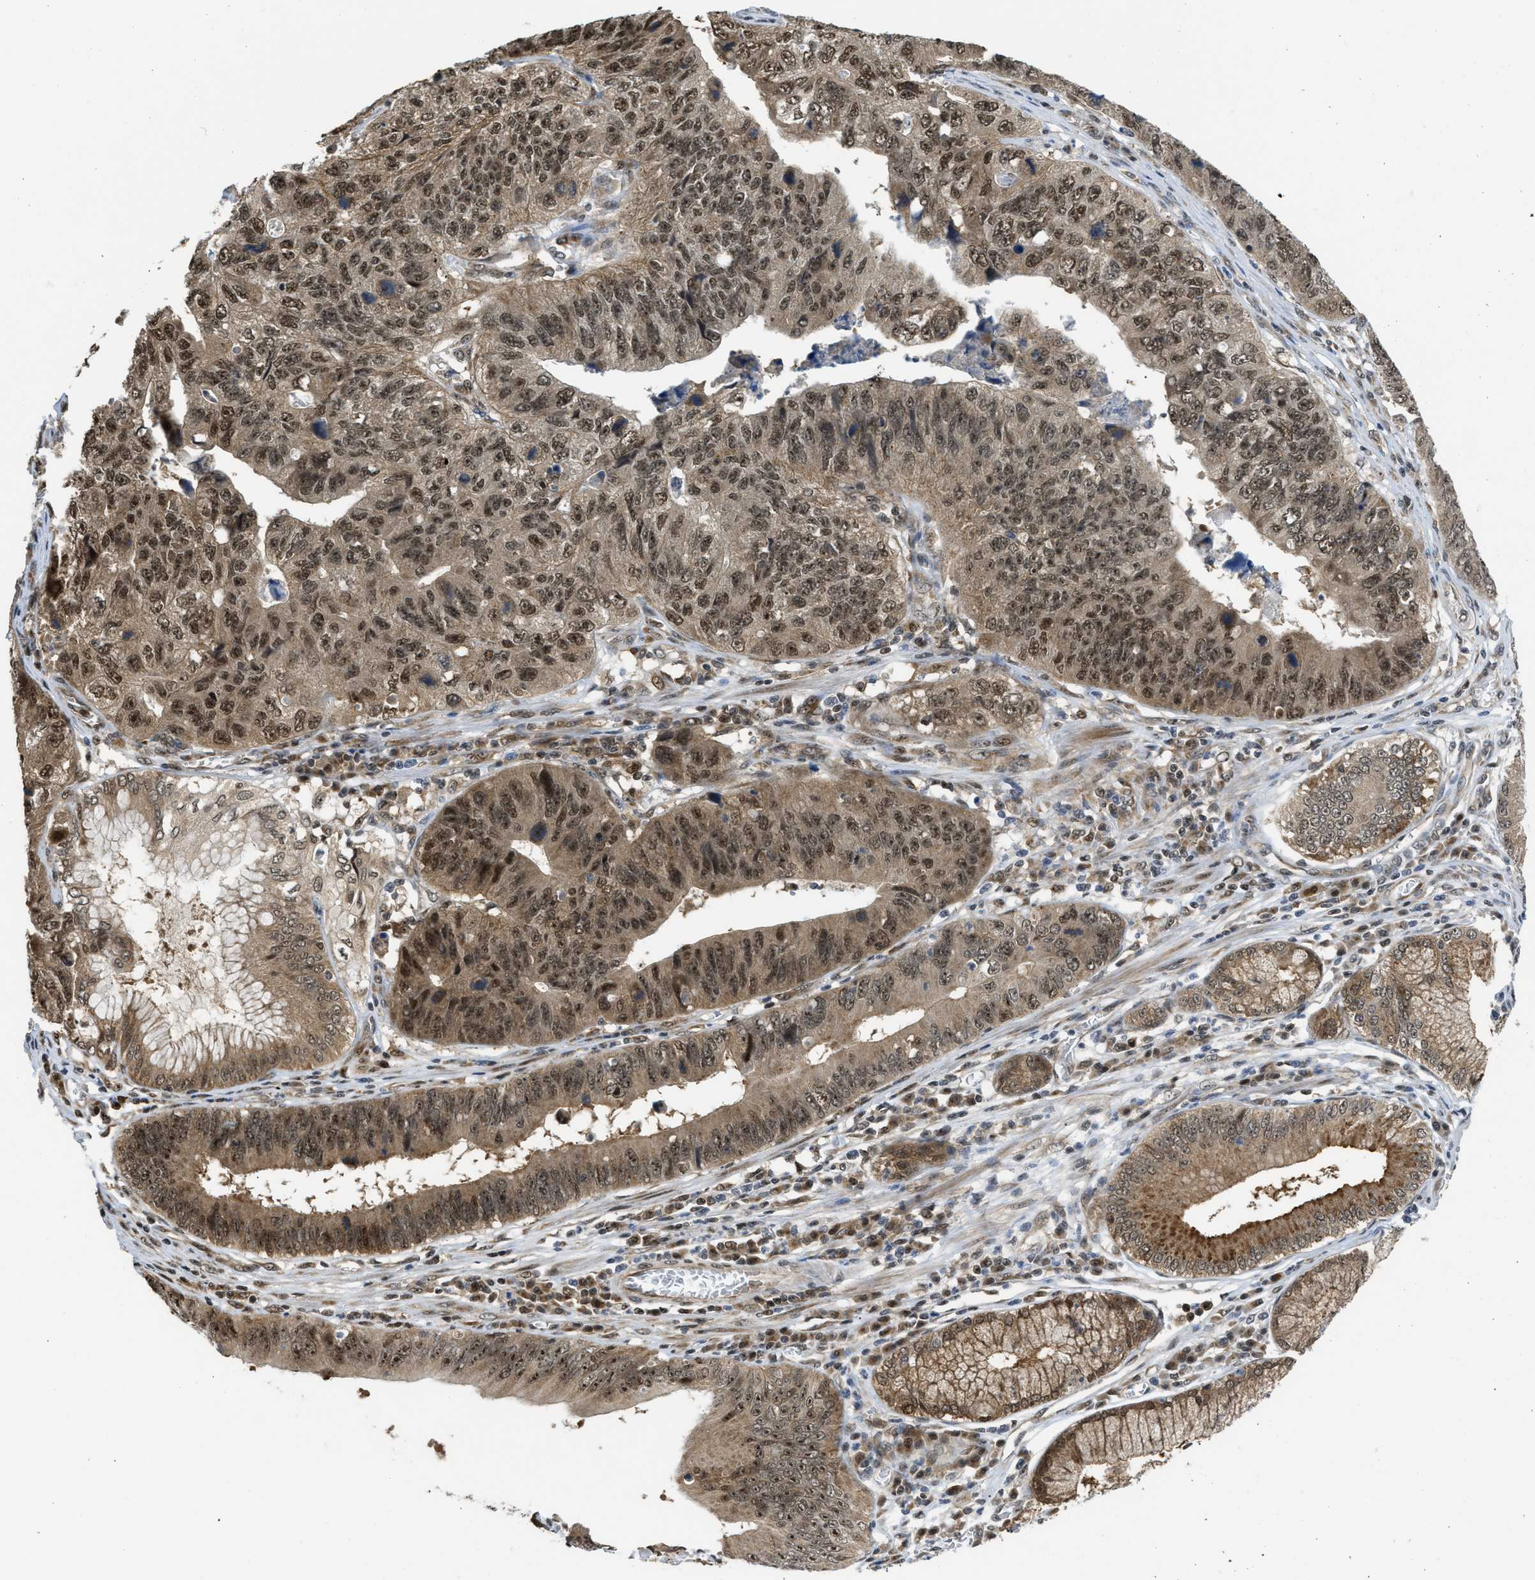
{"staining": {"intensity": "moderate", "quantity": ">75%", "location": "cytoplasmic/membranous,nuclear"}, "tissue": "stomach cancer", "cell_type": "Tumor cells", "image_type": "cancer", "snomed": [{"axis": "morphology", "description": "Adenocarcinoma, NOS"}, {"axis": "topography", "description": "Stomach"}], "caption": "IHC of human stomach cancer displays medium levels of moderate cytoplasmic/membranous and nuclear positivity in about >75% of tumor cells.", "gene": "TACC1", "patient": {"sex": "male", "age": 59}}